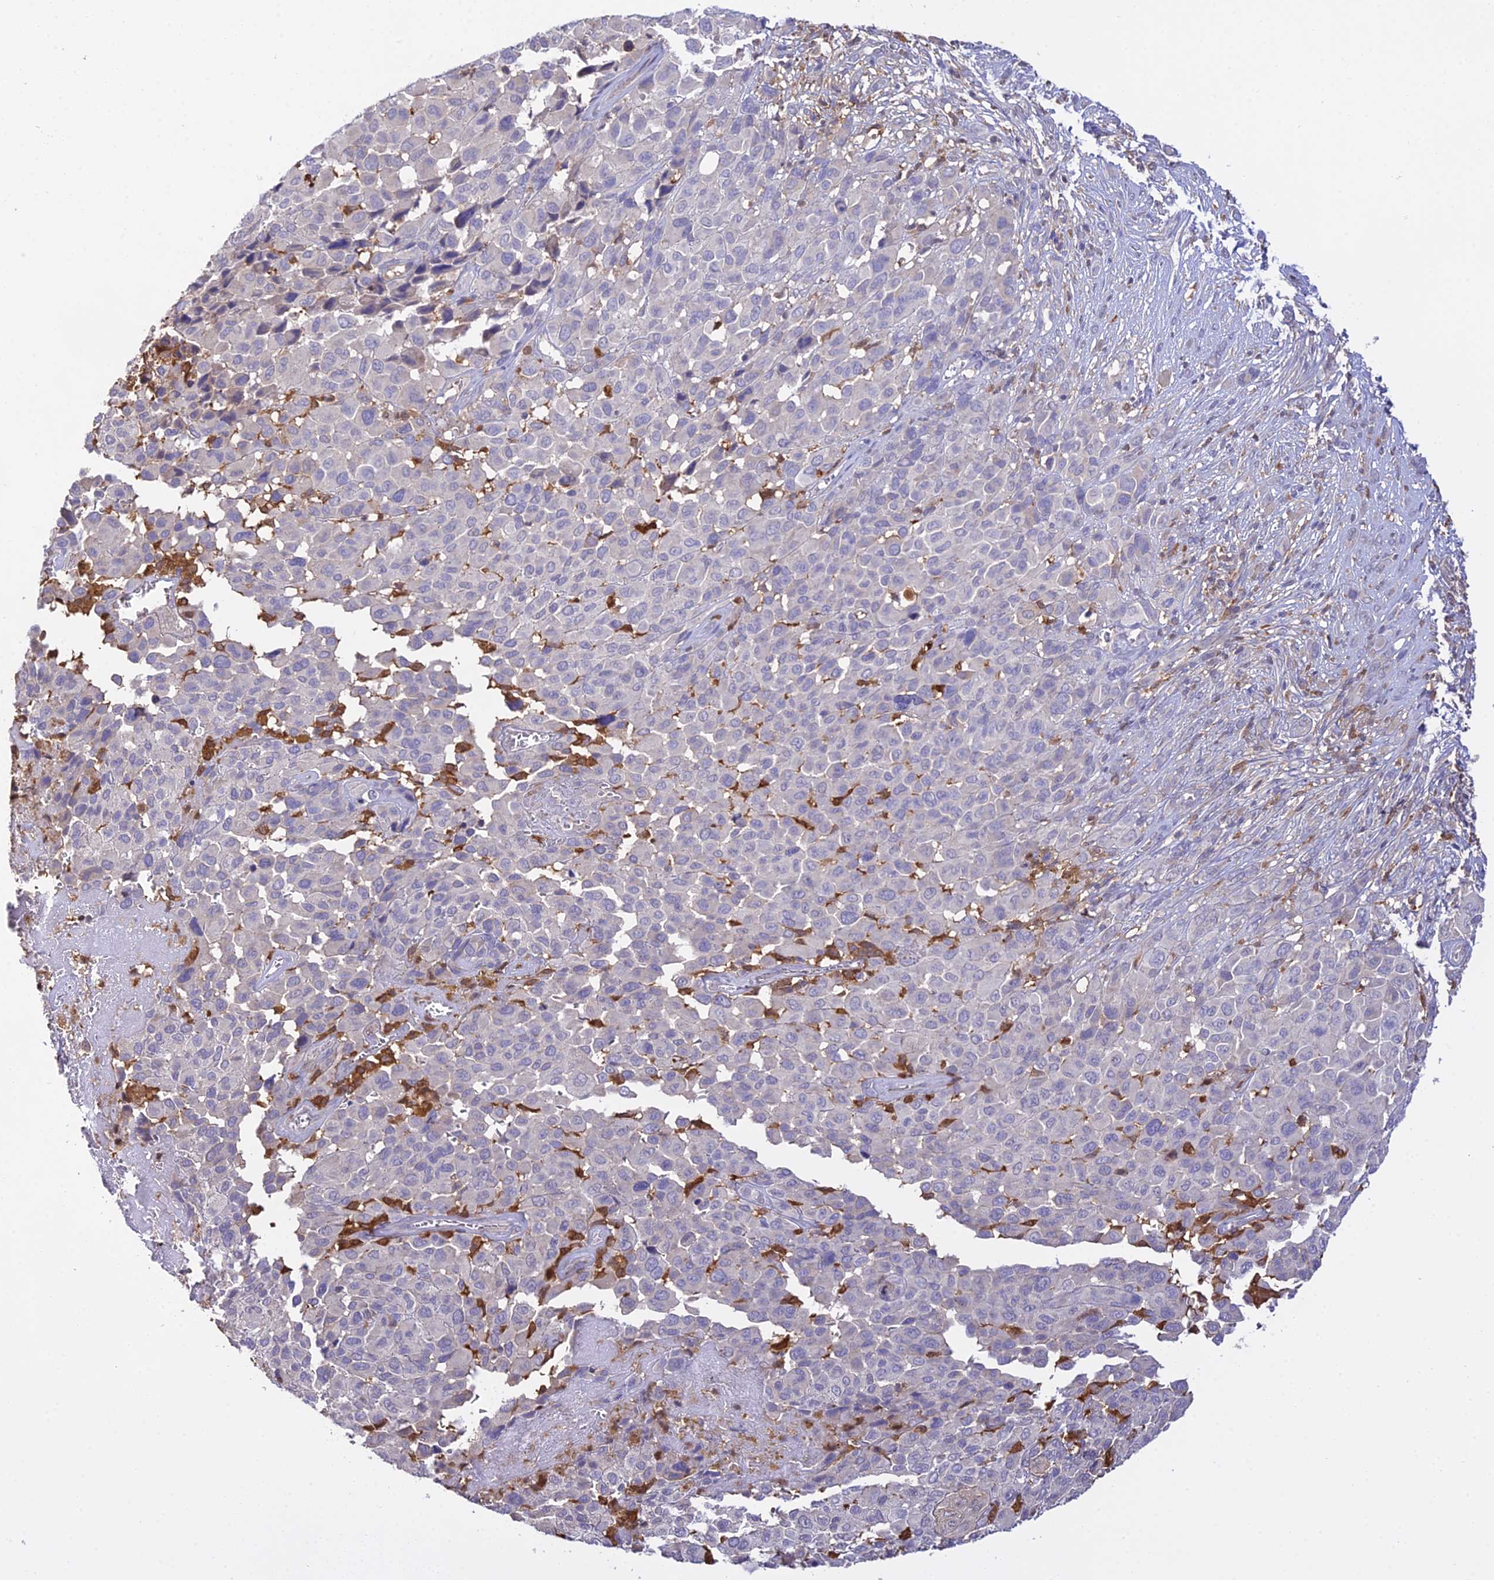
{"staining": {"intensity": "negative", "quantity": "none", "location": "none"}, "tissue": "melanoma", "cell_type": "Tumor cells", "image_type": "cancer", "snomed": [{"axis": "morphology", "description": "Malignant melanoma, NOS"}, {"axis": "topography", "description": "Skin of trunk"}], "caption": "Immunohistochemistry micrograph of human melanoma stained for a protein (brown), which exhibits no expression in tumor cells. (Immunohistochemistry, brightfield microscopy, high magnification).", "gene": "FBP1", "patient": {"sex": "male", "age": 71}}